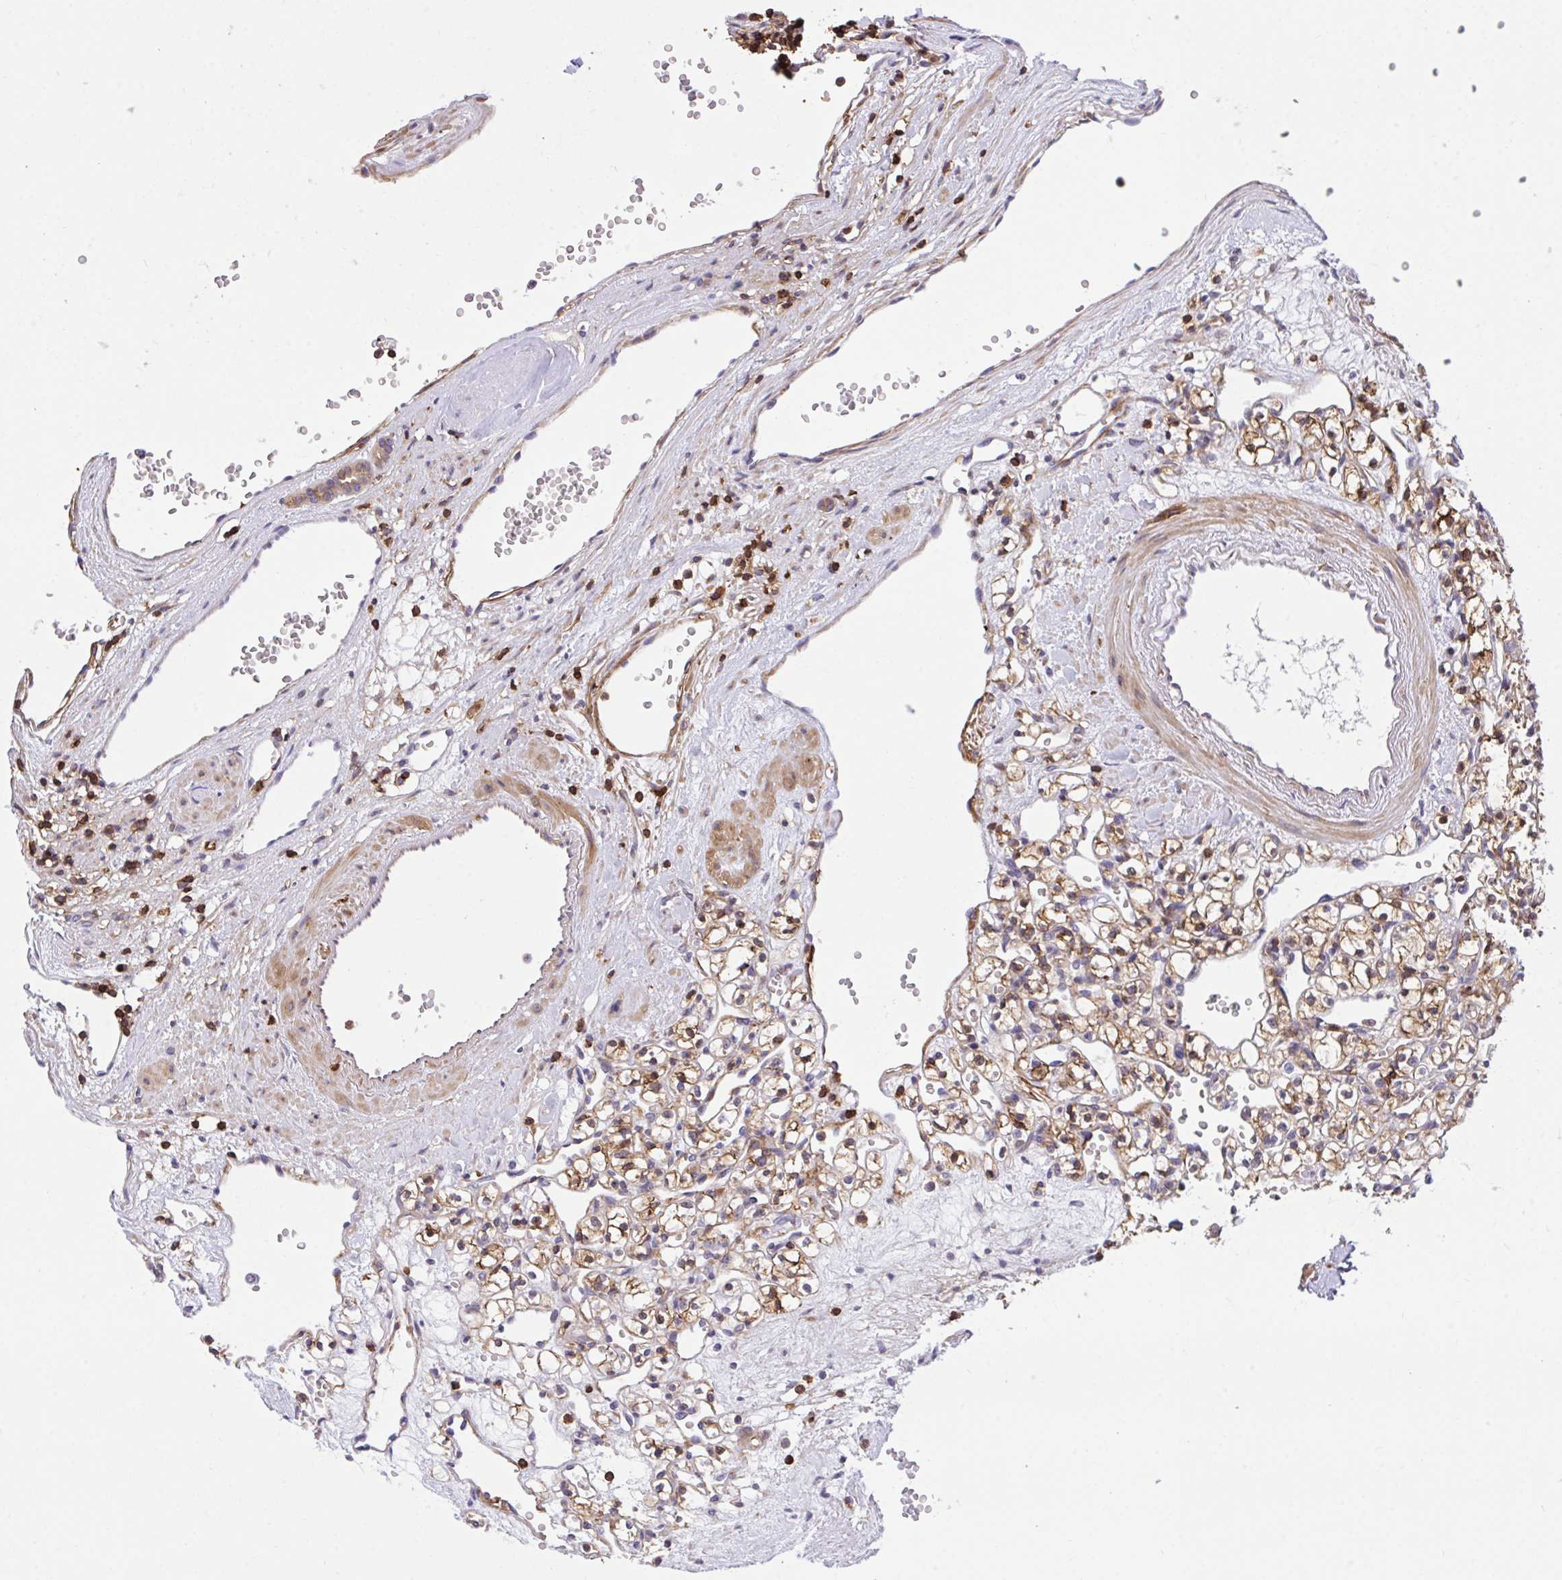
{"staining": {"intensity": "moderate", "quantity": "25%-75%", "location": "cytoplasmic/membranous"}, "tissue": "renal cancer", "cell_type": "Tumor cells", "image_type": "cancer", "snomed": [{"axis": "morphology", "description": "Adenocarcinoma, NOS"}, {"axis": "topography", "description": "Kidney"}], "caption": "Brown immunohistochemical staining in human adenocarcinoma (renal) displays moderate cytoplasmic/membranous staining in approximately 25%-75% of tumor cells.", "gene": "ERI1", "patient": {"sex": "female", "age": 59}}